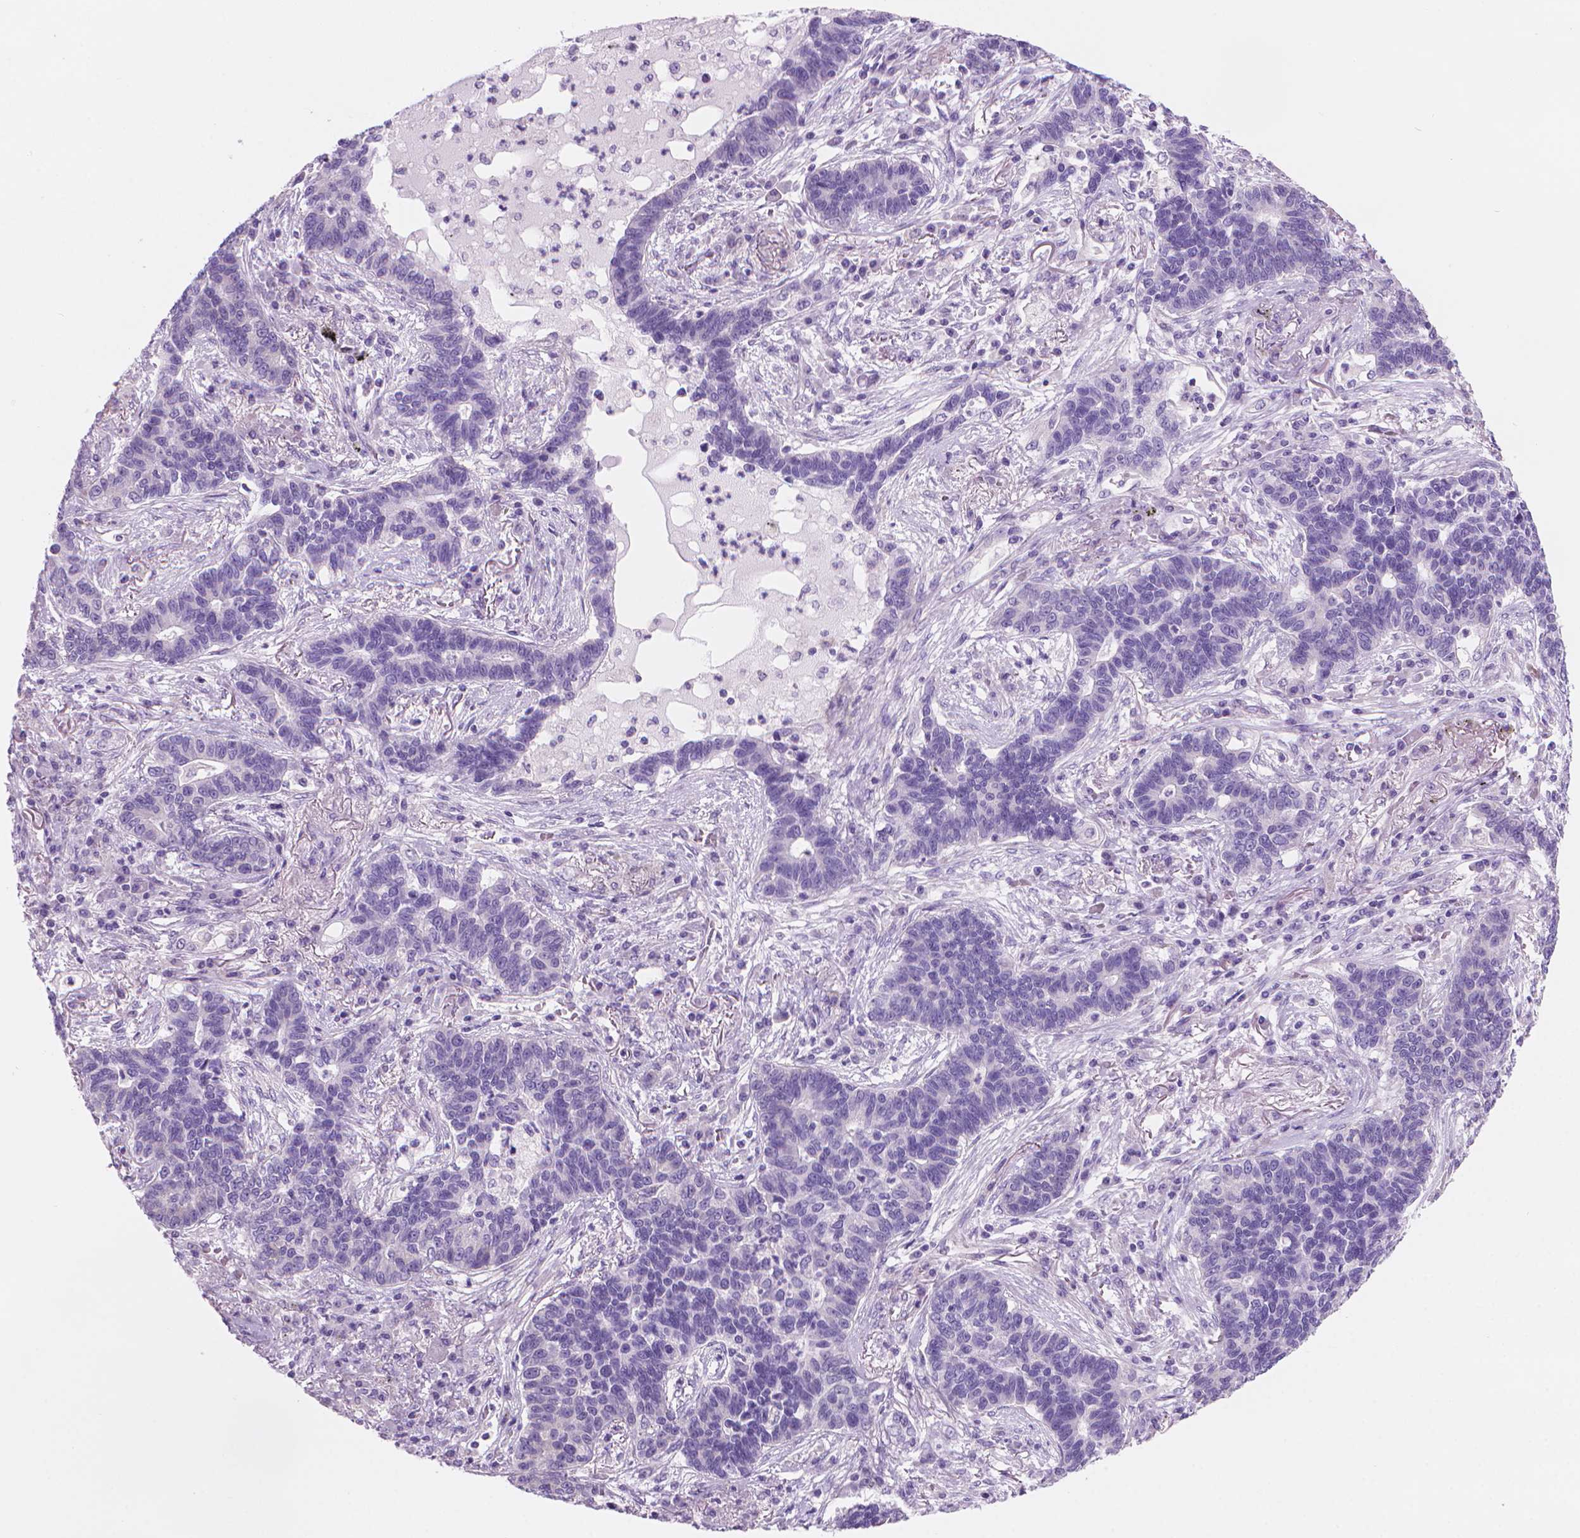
{"staining": {"intensity": "negative", "quantity": "none", "location": "none"}, "tissue": "lung cancer", "cell_type": "Tumor cells", "image_type": "cancer", "snomed": [{"axis": "morphology", "description": "Adenocarcinoma, NOS"}, {"axis": "topography", "description": "Lung"}], "caption": "Human adenocarcinoma (lung) stained for a protein using immunohistochemistry (IHC) demonstrates no positivity in tumor cells.", "gene": "ENSG00000187186", "patient": {"sex": "female", "age": 57}}